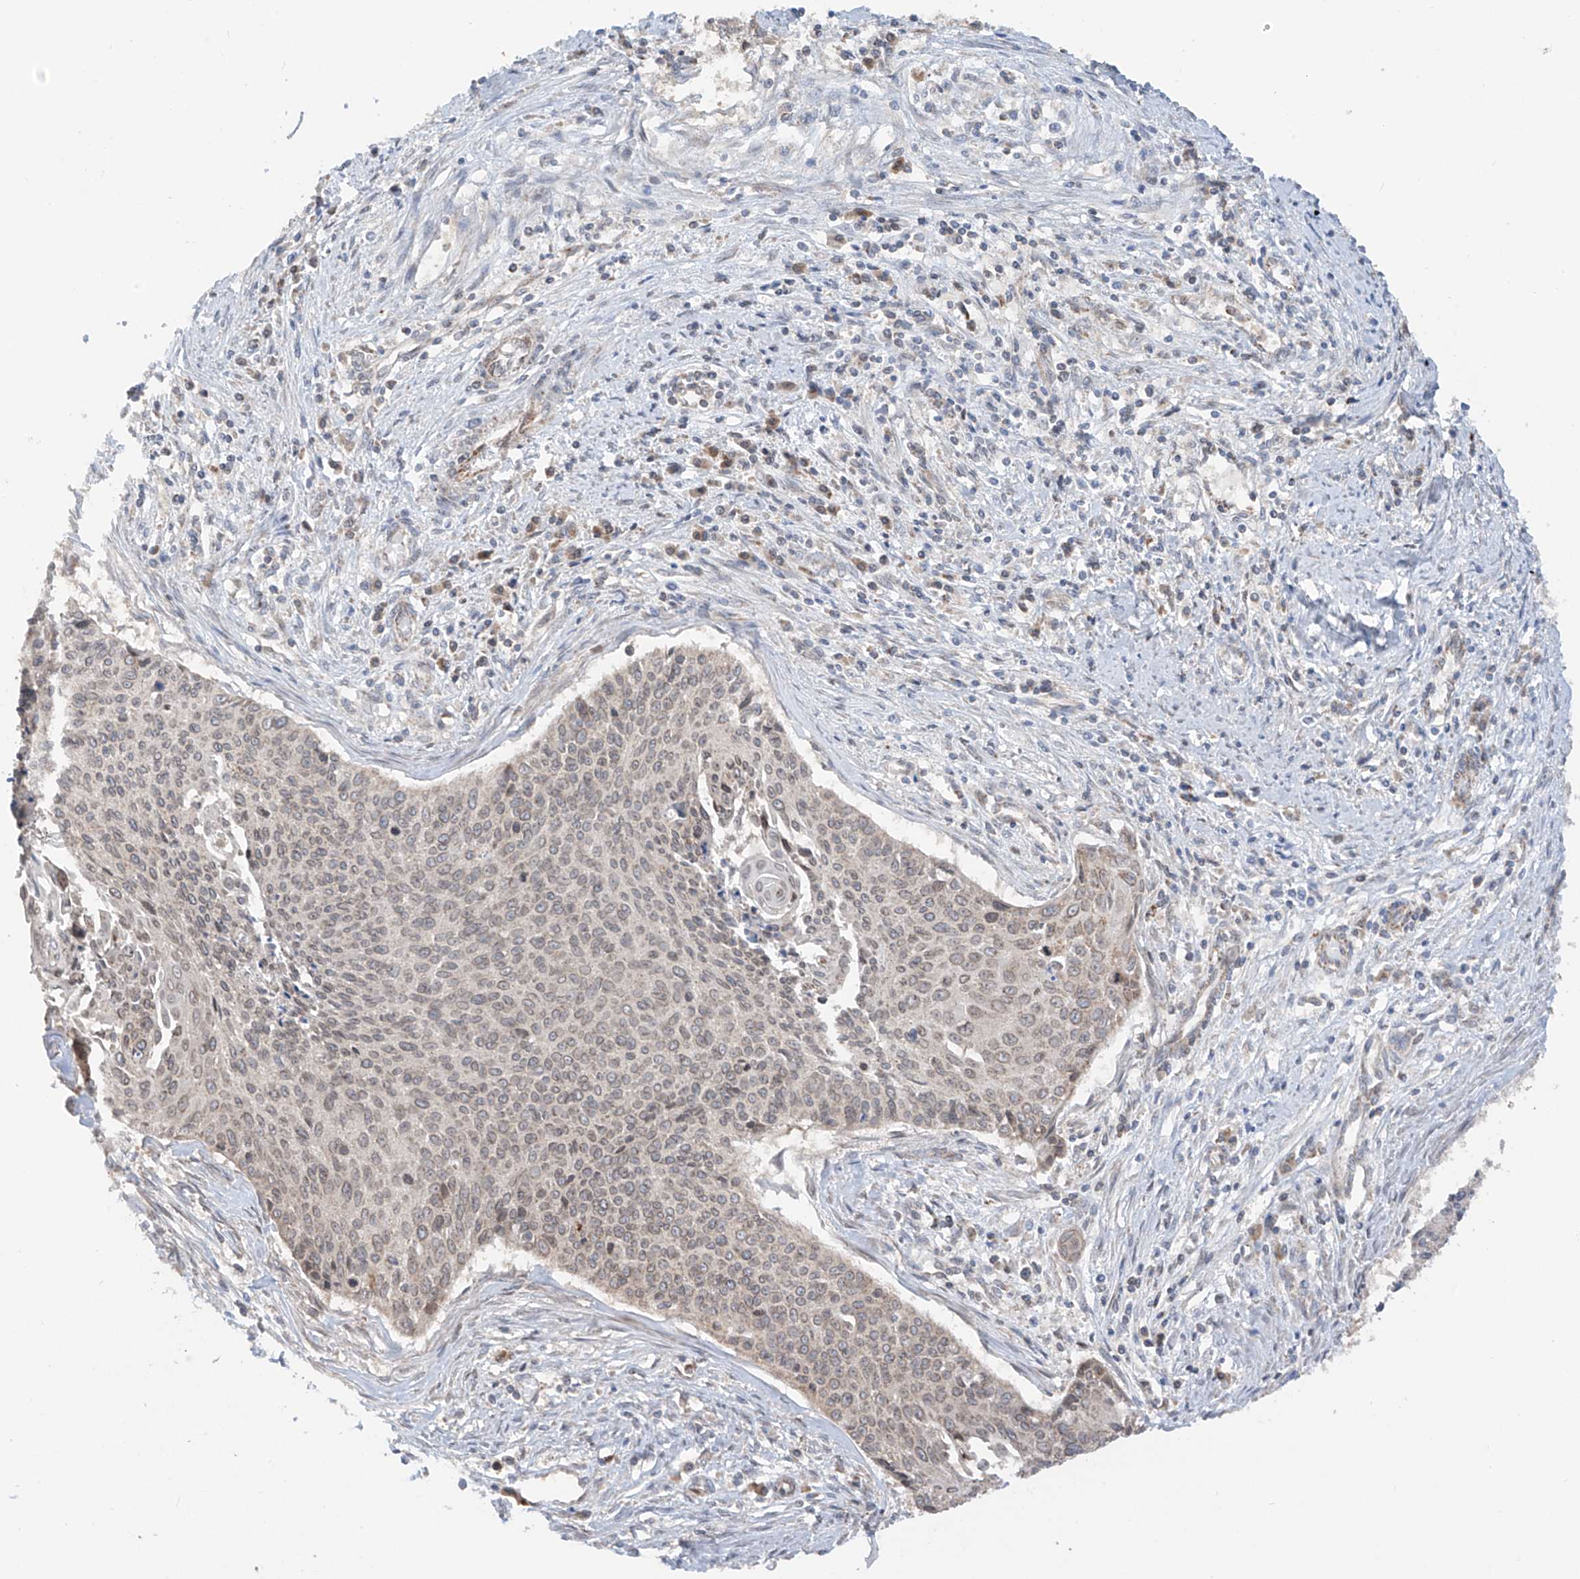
{"staining": {"intensity": "weak", "quantity": "25%-75%", "location": "nuclear"}, "tissue": "cervical cancer", "cell_type": "Tumor cells", "image_type": "cancer", "snomed": [{"axis": "morphology", "description": "Squamous cell carcinoma, NOS"}, {"axis": "topography", "description": "Cervix"}], "caption": "There is low levels of weak nuclear staining in tumor cells of cervical cancer, as demonstrated by immunohistochemical staining (brown color).", "gene": "AHCTF1", "patient": {"sex": "female", "age": 55}}